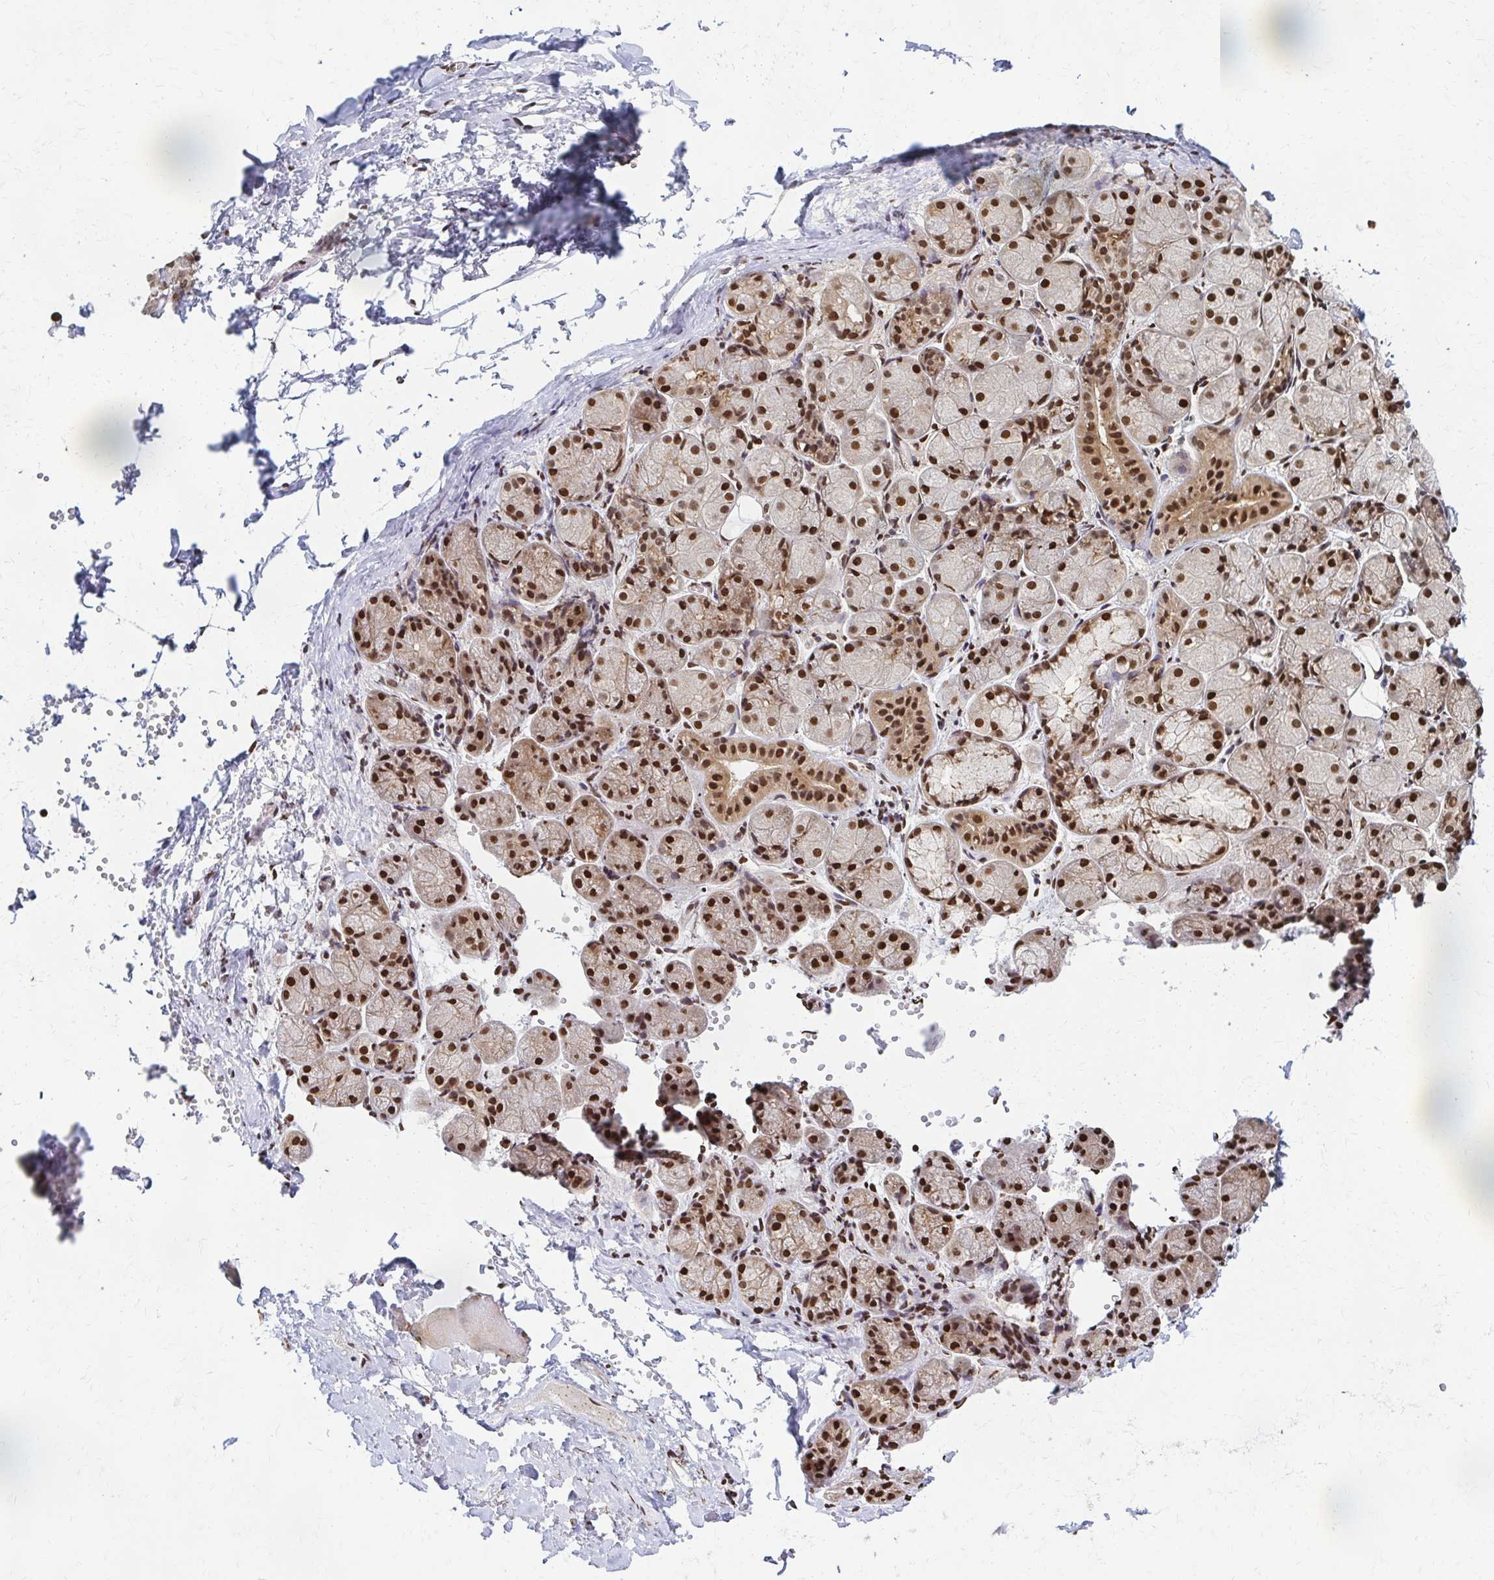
{"staining": {"intensity": "strong", "quantity": ">75%", "location": "nuclear"}, "tissue": "salivary gland", "cell_type": "Glandular cells", "image_type": "normal", "snomed": [{"axis": "morphology", "description": "Normal tissue, NOS"}, {"axis": "topography", "description": "Salivary gland"}], "caption": "Protein expression by IHC reveals strong nuclear expression in about >75% of glandular cells in unremarkable salivary gland. The protein of interest is shown in brown color, while the nuclei are stained blue.", "gene": "PSMD7", "patient": {"sex": "female", "age": 24}}